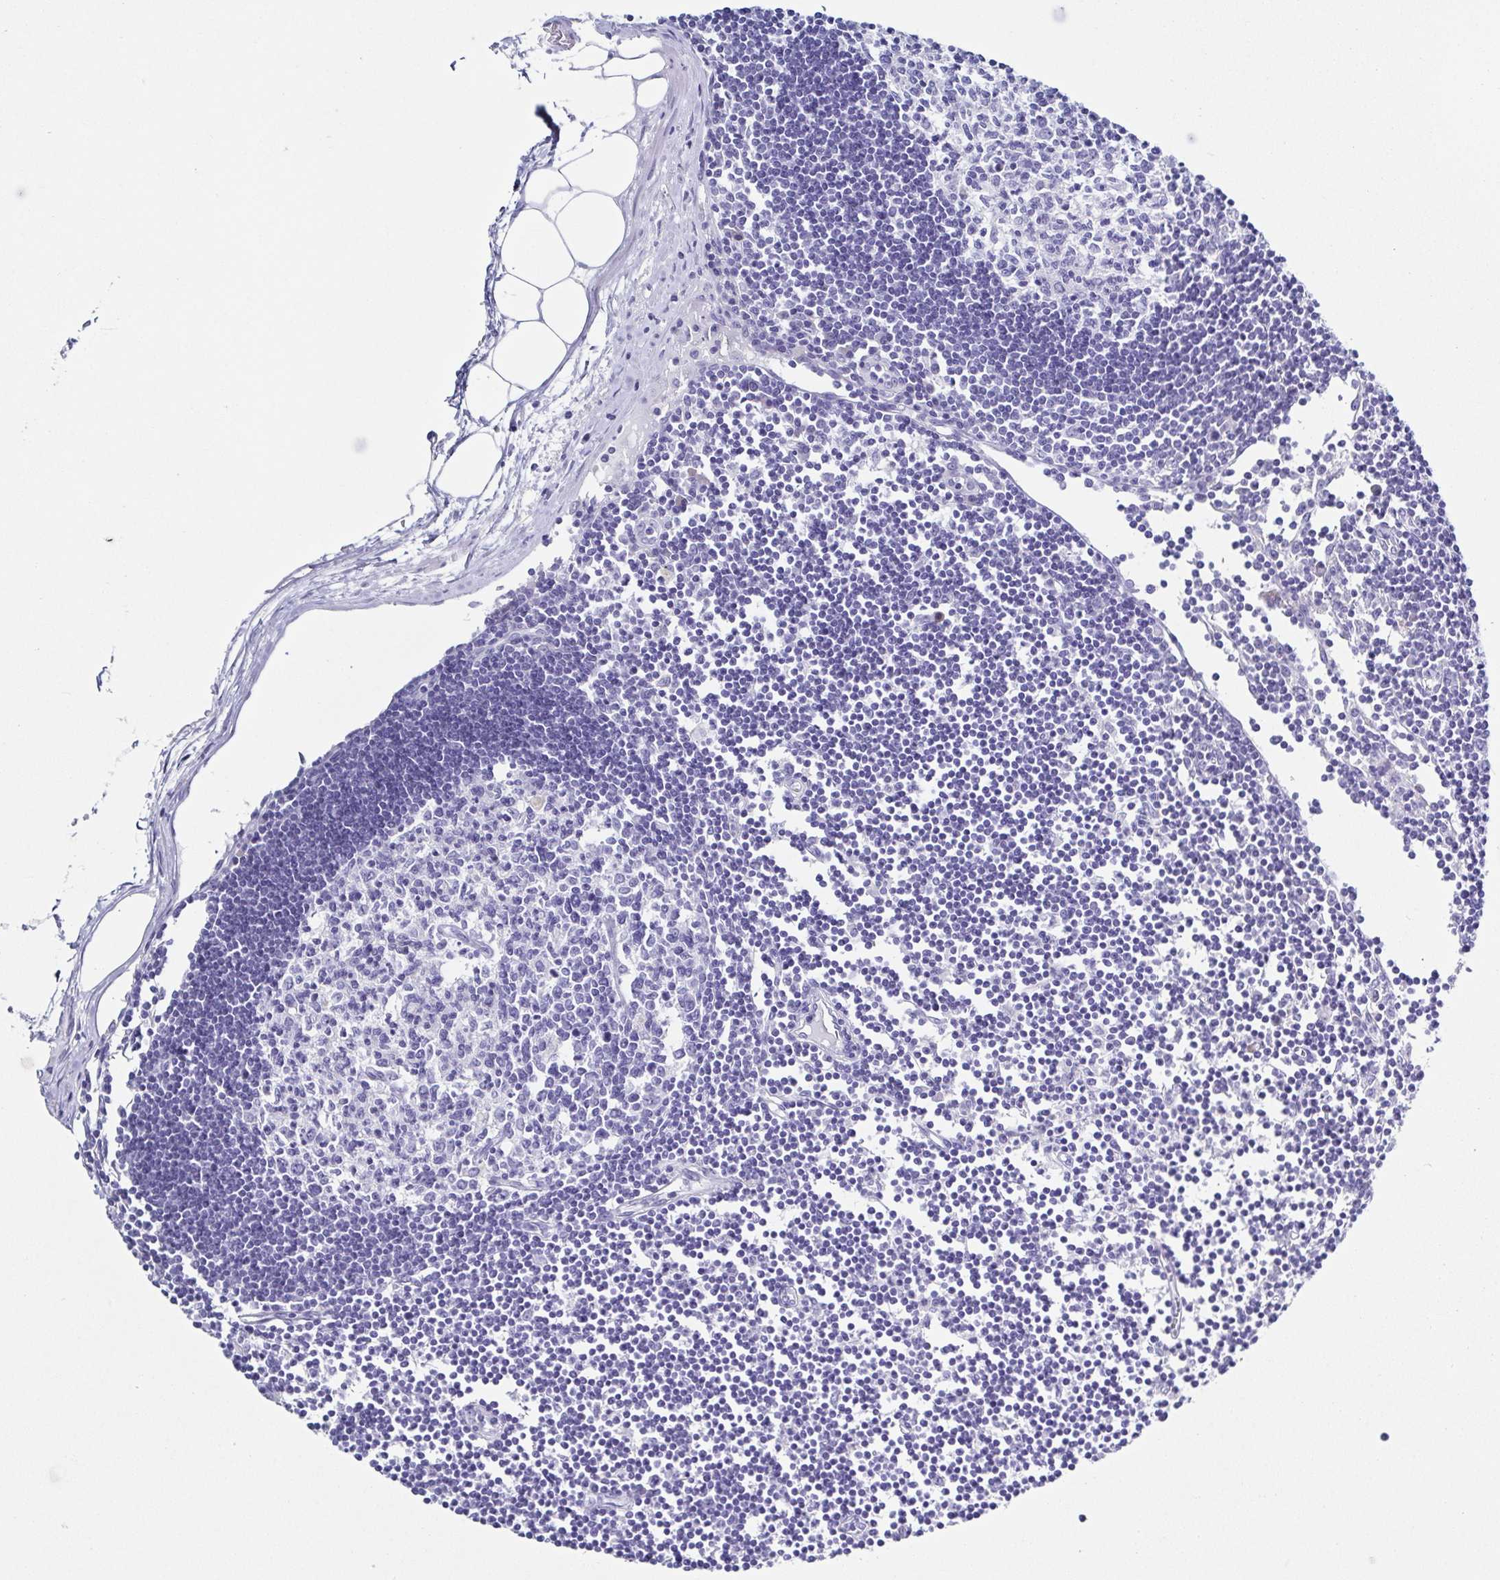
{"staining": {"intensity": "negative", "quantity": "none", "location": "none"}, "tissue": "lymph node", "cell_type": "Germinal center cells", "image_type": "normal", "snomed": [{"axis": "morphology", "description": "Normal tissue, NOS"}, {"axis": "topography", "description": "Lymph node"}], "caption": "Immunohistochemistry image of benign lymph node: lymph node stained with DAB displays no significant protein staining in germinal center cells.", "gene": "TNNT2", "patient": {"sex": "female", "age": 65}}